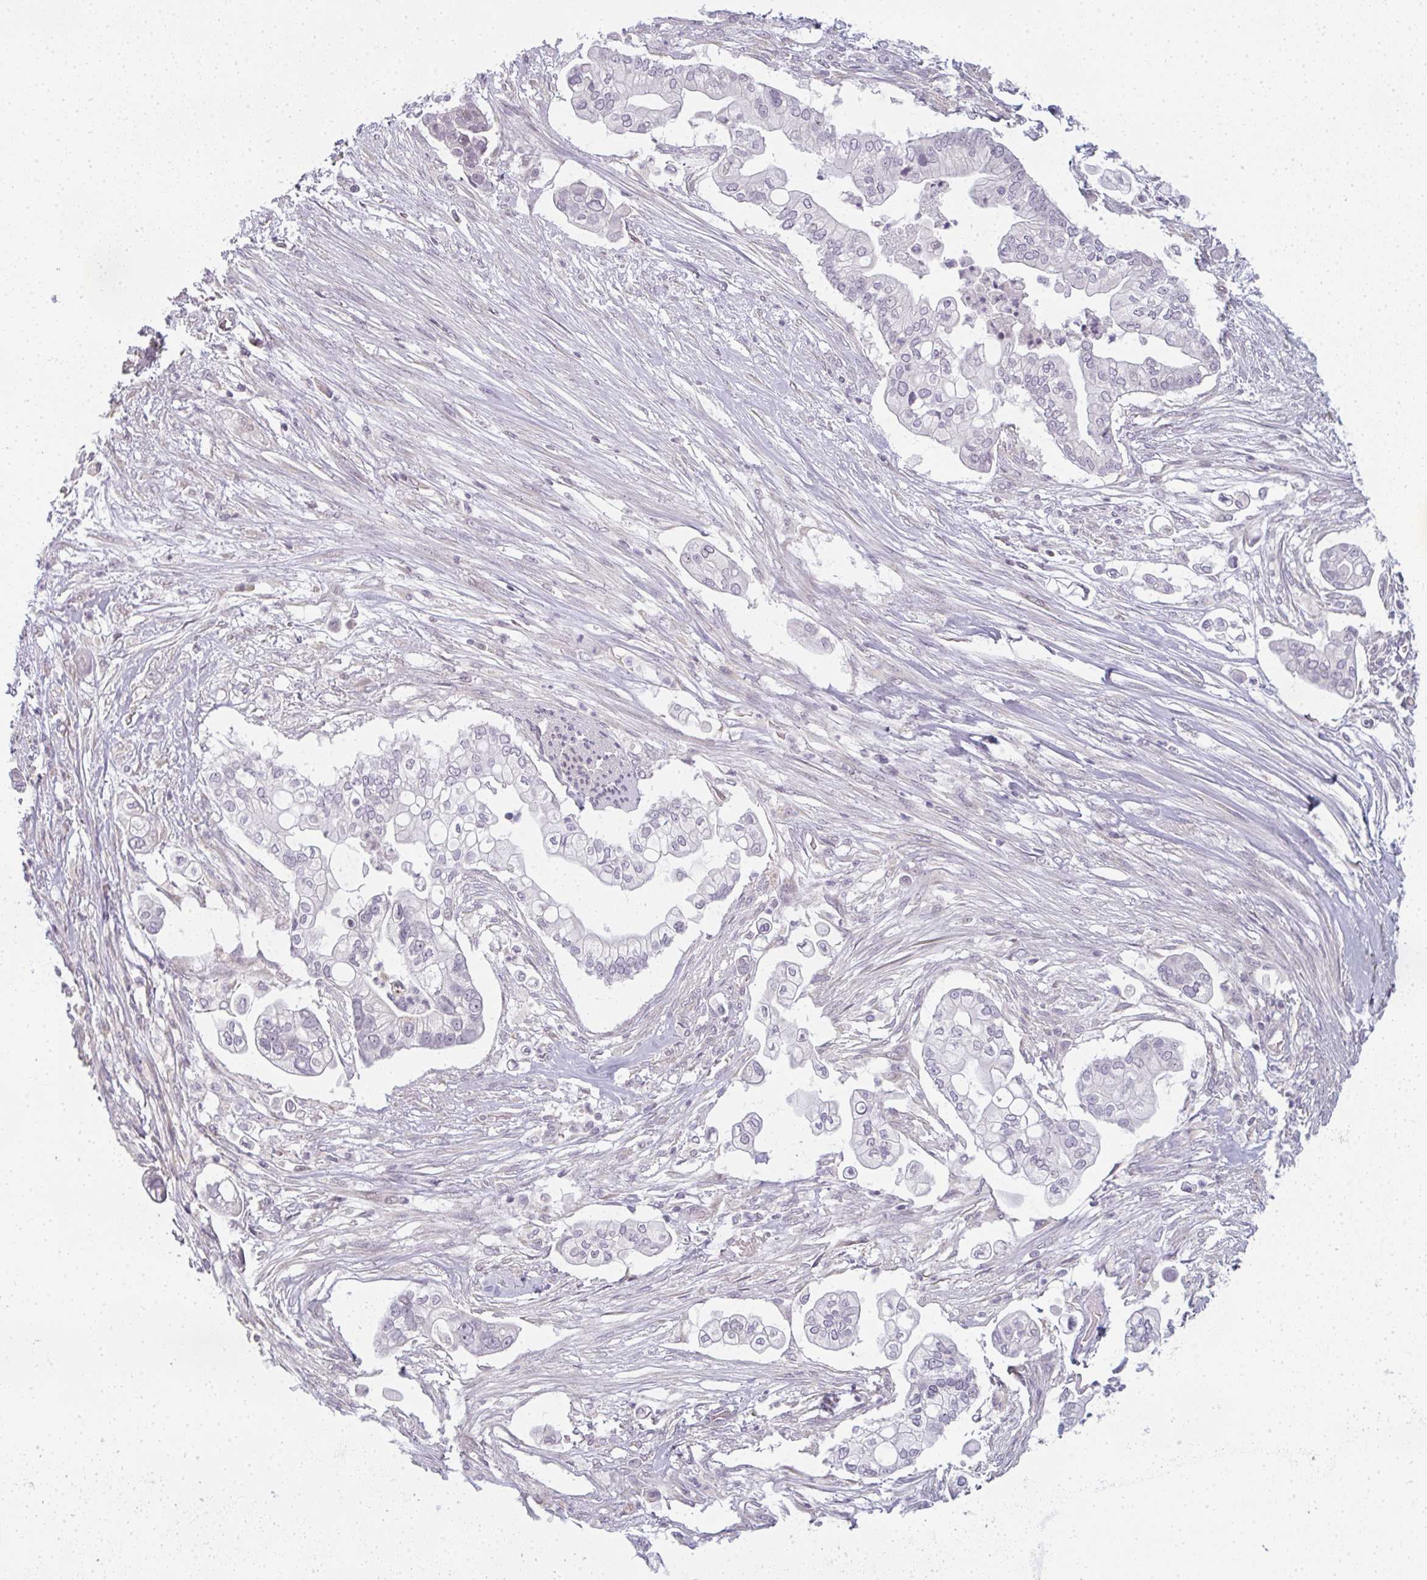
{"staining": {"intensity": "negative", "quantity": "none", "location": "none"}, "tissue": "pancreatic cancer", "cell_type": "Tumor cells", "image_type": "cancer", "snomed": [{"axis": "morphology", "description": "Adenocarcinoma, NOS"}, {"axis": "topography", "description": "Pancreas"}], "caption": "Image shows no protein staining in tumor cells of pancreatic adenocarcinoma tissue.", "gene": "RBBP6", "patient": {"sex": "female", "age": 69}}